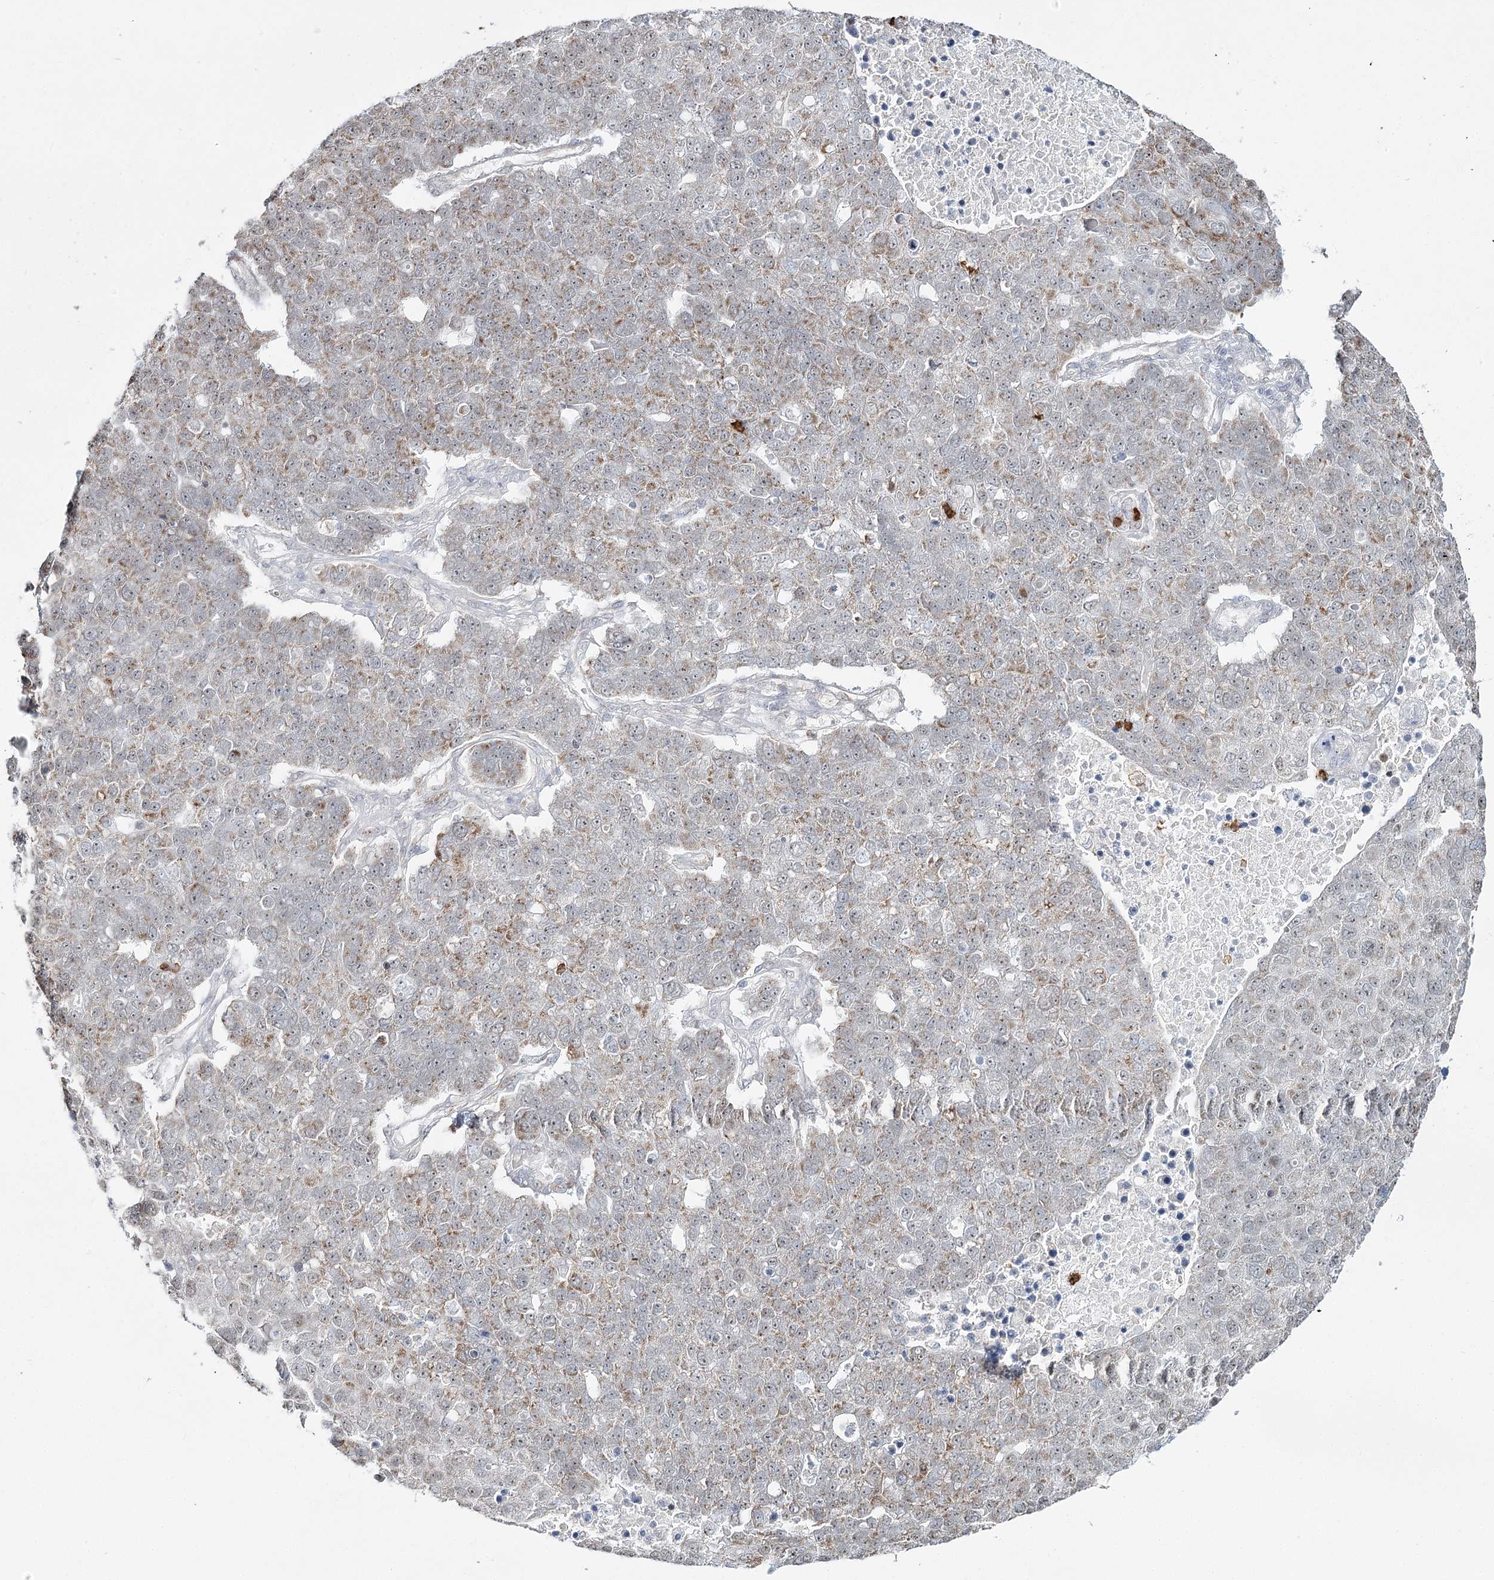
{"staining": {"intensity": "weak", "quantity": "25%-75%", "location": "cytoplasmic/membranous"}, "tissue": "pancreatic cancer", "cell_type": "Tumor cells", "image_type": "cancer", "snomed": [{"axis": "morphology", "description": "Adenocarcinoma, NOS"}, {"axis": "topography", "description": "Pancreas"}], "caption": "A micrograph of adenocarcinoma (pancreatic) stained for a protein shows weak cytoplasmic/membranous brown staining in tumor cells.", "gene": "ATAD1", "patient": {"sex": "female", "age": 61}}